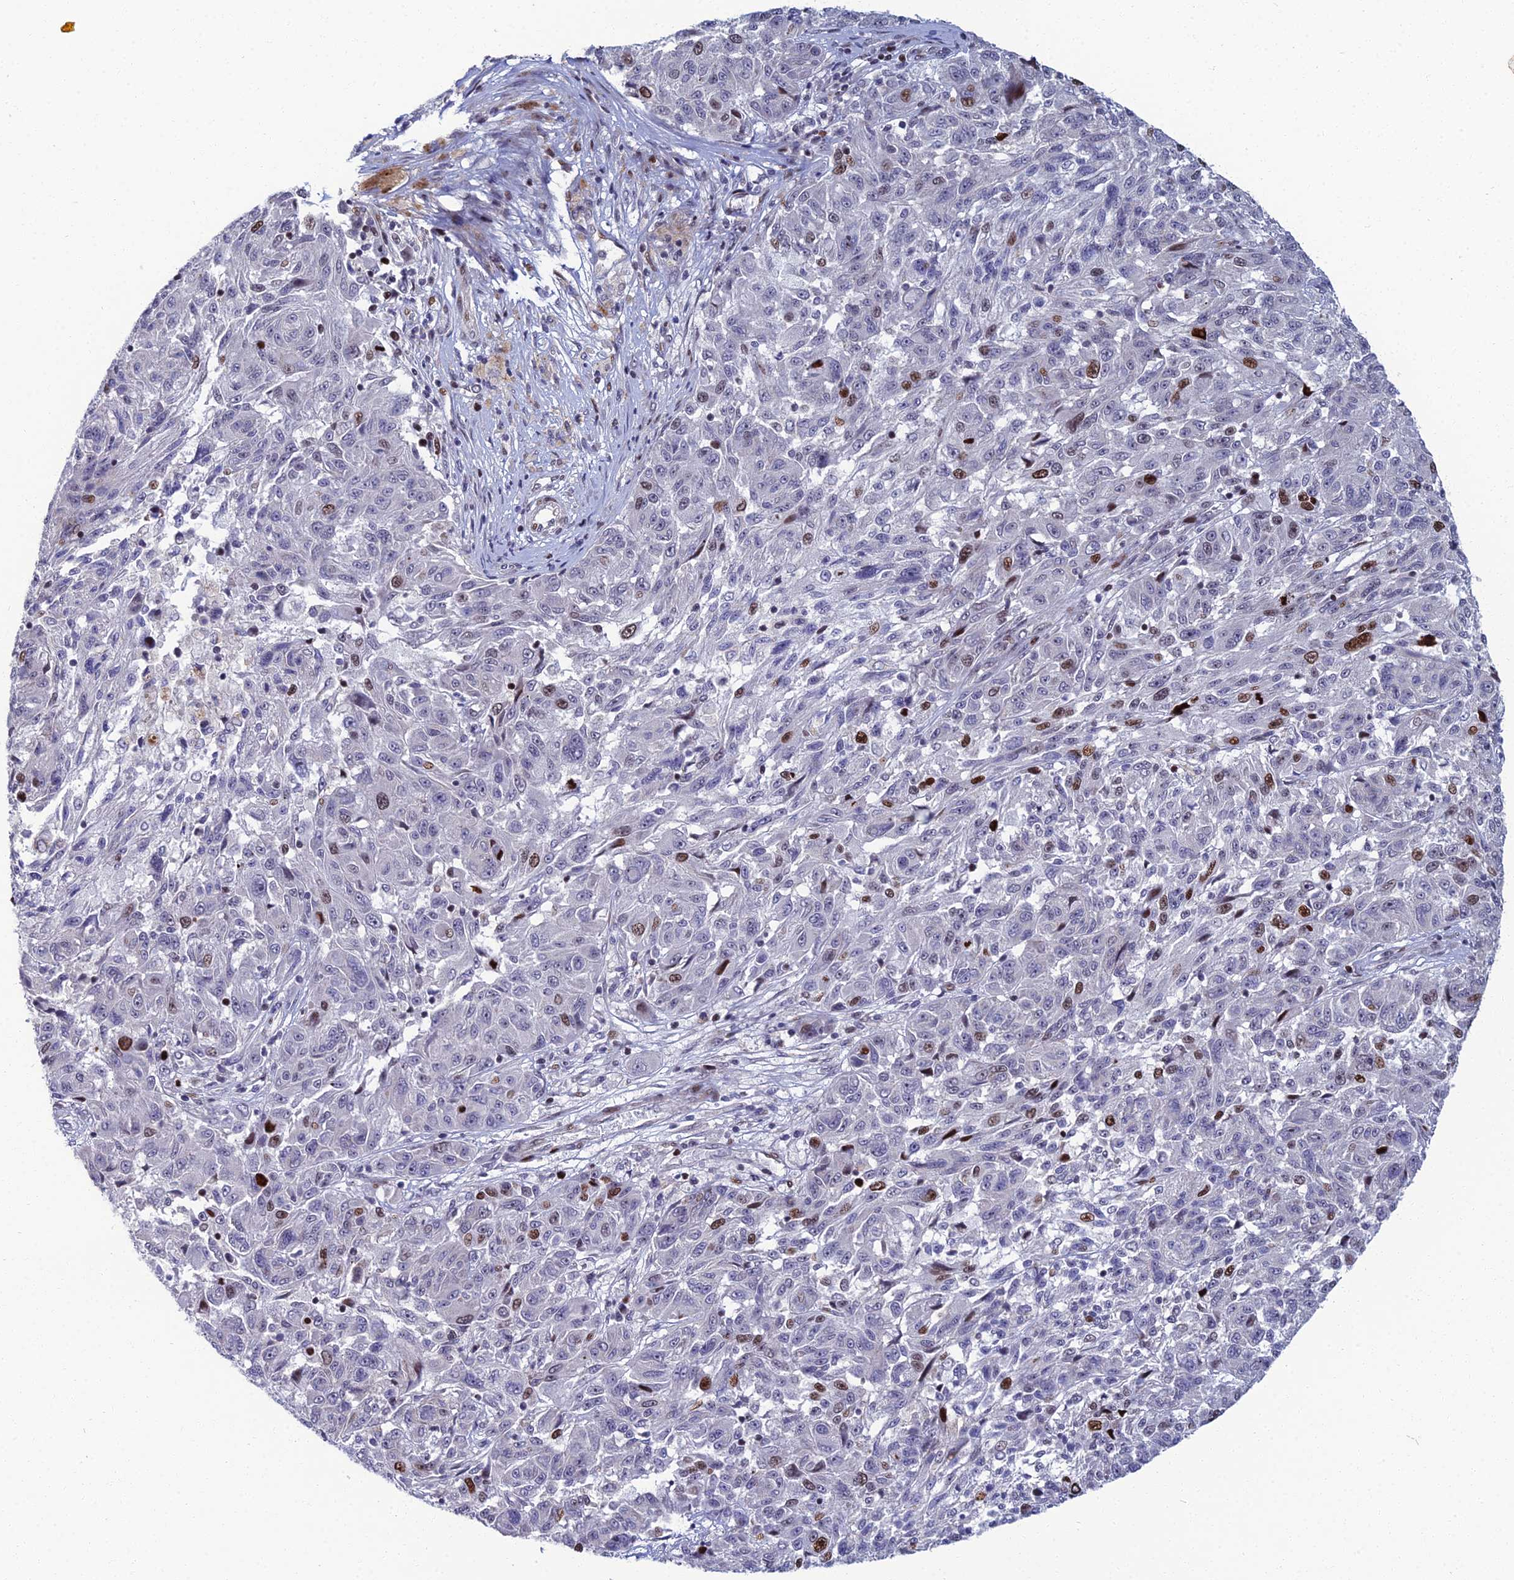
{"staining": {"intensity": "strong", "quantity": "<25%", "location": "nuclear"}, "tissue": "melanoma", "cell_type": "Tumor cells", "image_type": "cancer", "snomed": [{"axis": "morphology", "description": "Malignant melanoma, NOS"}, {"axis": "topography", "description": "Skin"}], "caption": "High-magnification brightfield microscopy of malignant melanoma stained with DAB (brown) and counterstained with hematoxylin (blue). tumor cells exhibit strong nuclear positivity is appreciated in about<25% of cells.", "gene": "TAF9B", "patient": {"sex": "male", "age": 53}}